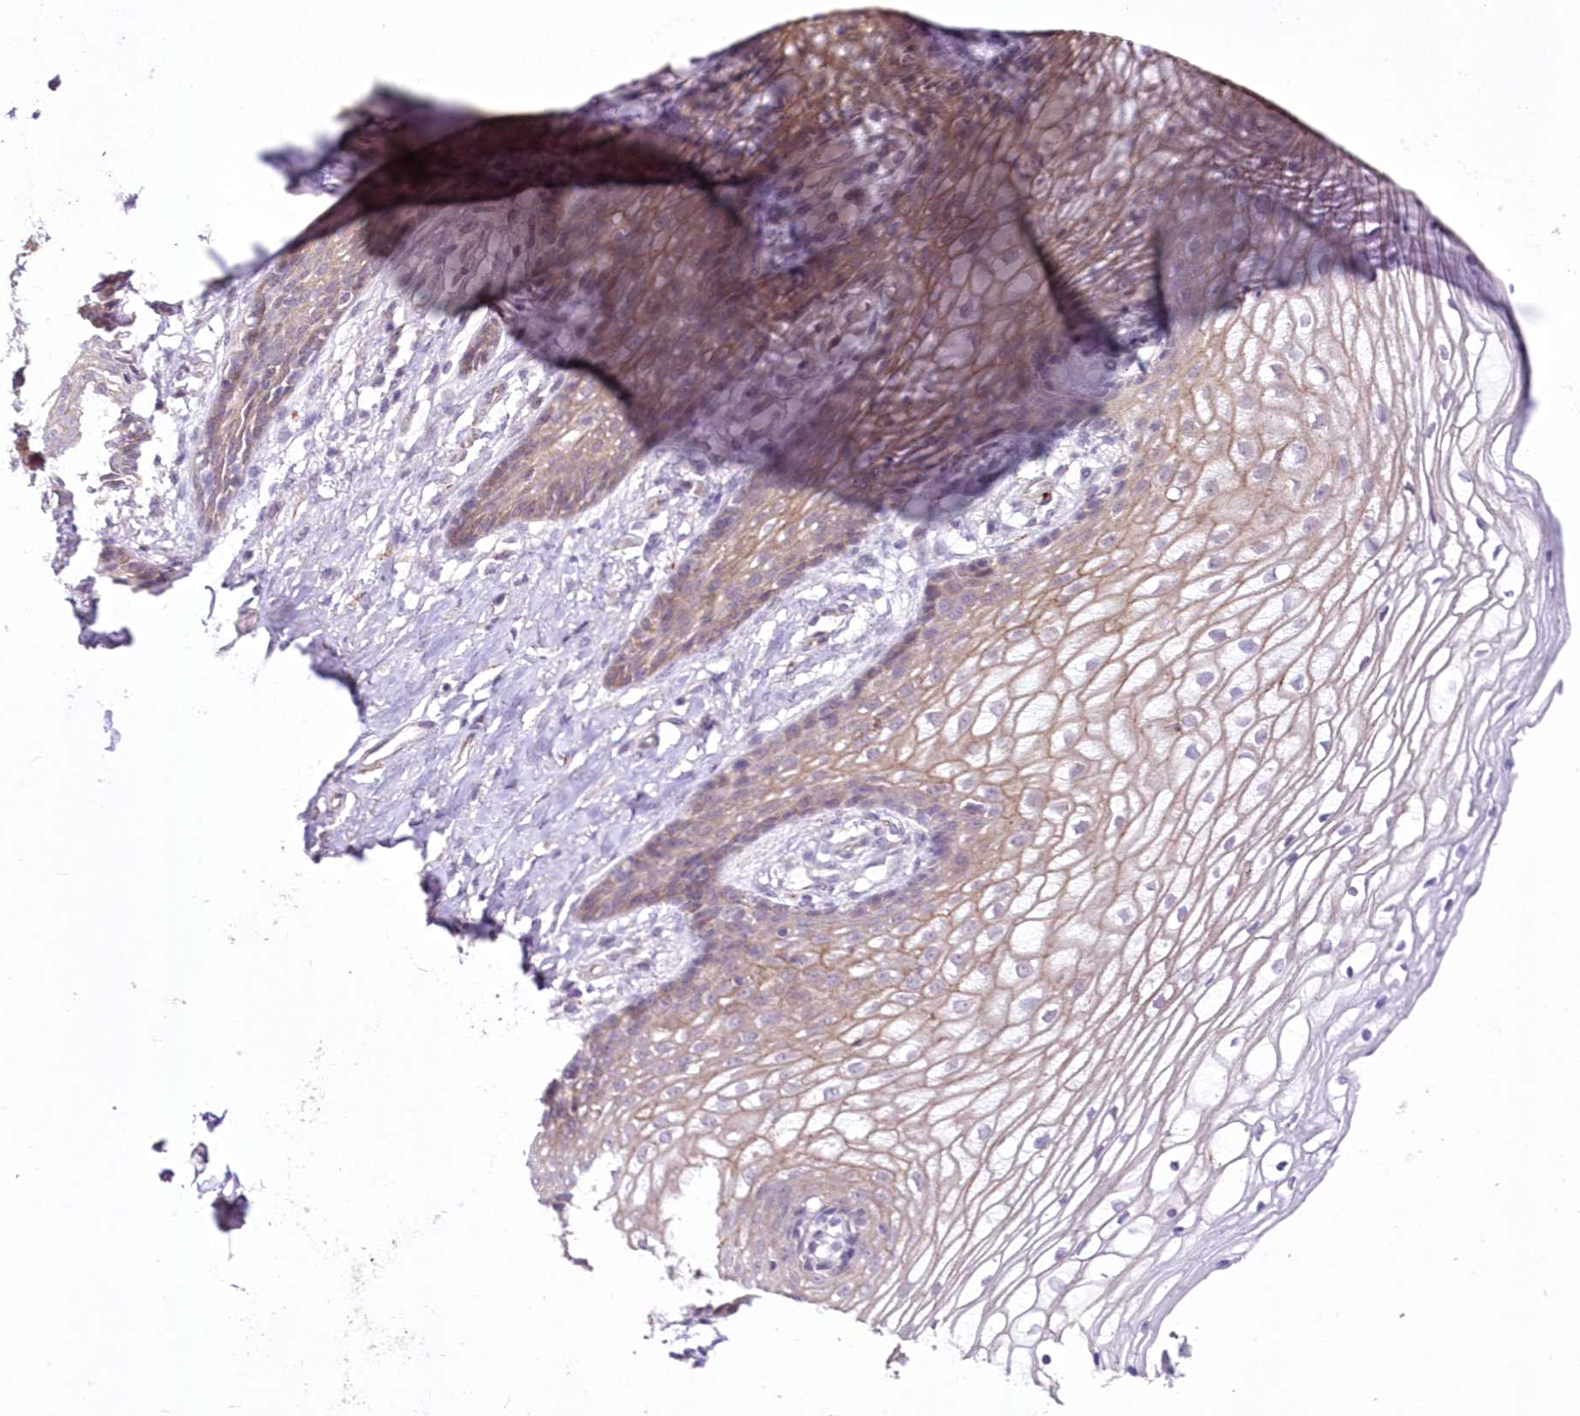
{"staining": {"intensity": "moderate", "quantity": "25%-75%", "location": "cytoplasmic/membranous"}, "tissue": "vagina", "cell_type": "Squamous epithelial cells", "image_type": "normal", "snomed": [{"axis": "morphology", "description": "Normal tissue, NOS"}, {"axis": "topography", "description": "Vagina"}], "caption": "Benign vagina demonstrates moderate cytoplasmic/membranous staining in about 25%-75% of squamous epithelial cells, visualized by immunohistochemistry.", "gene": "FAM241B", "patient": {"sex": "female", "age": 60}}